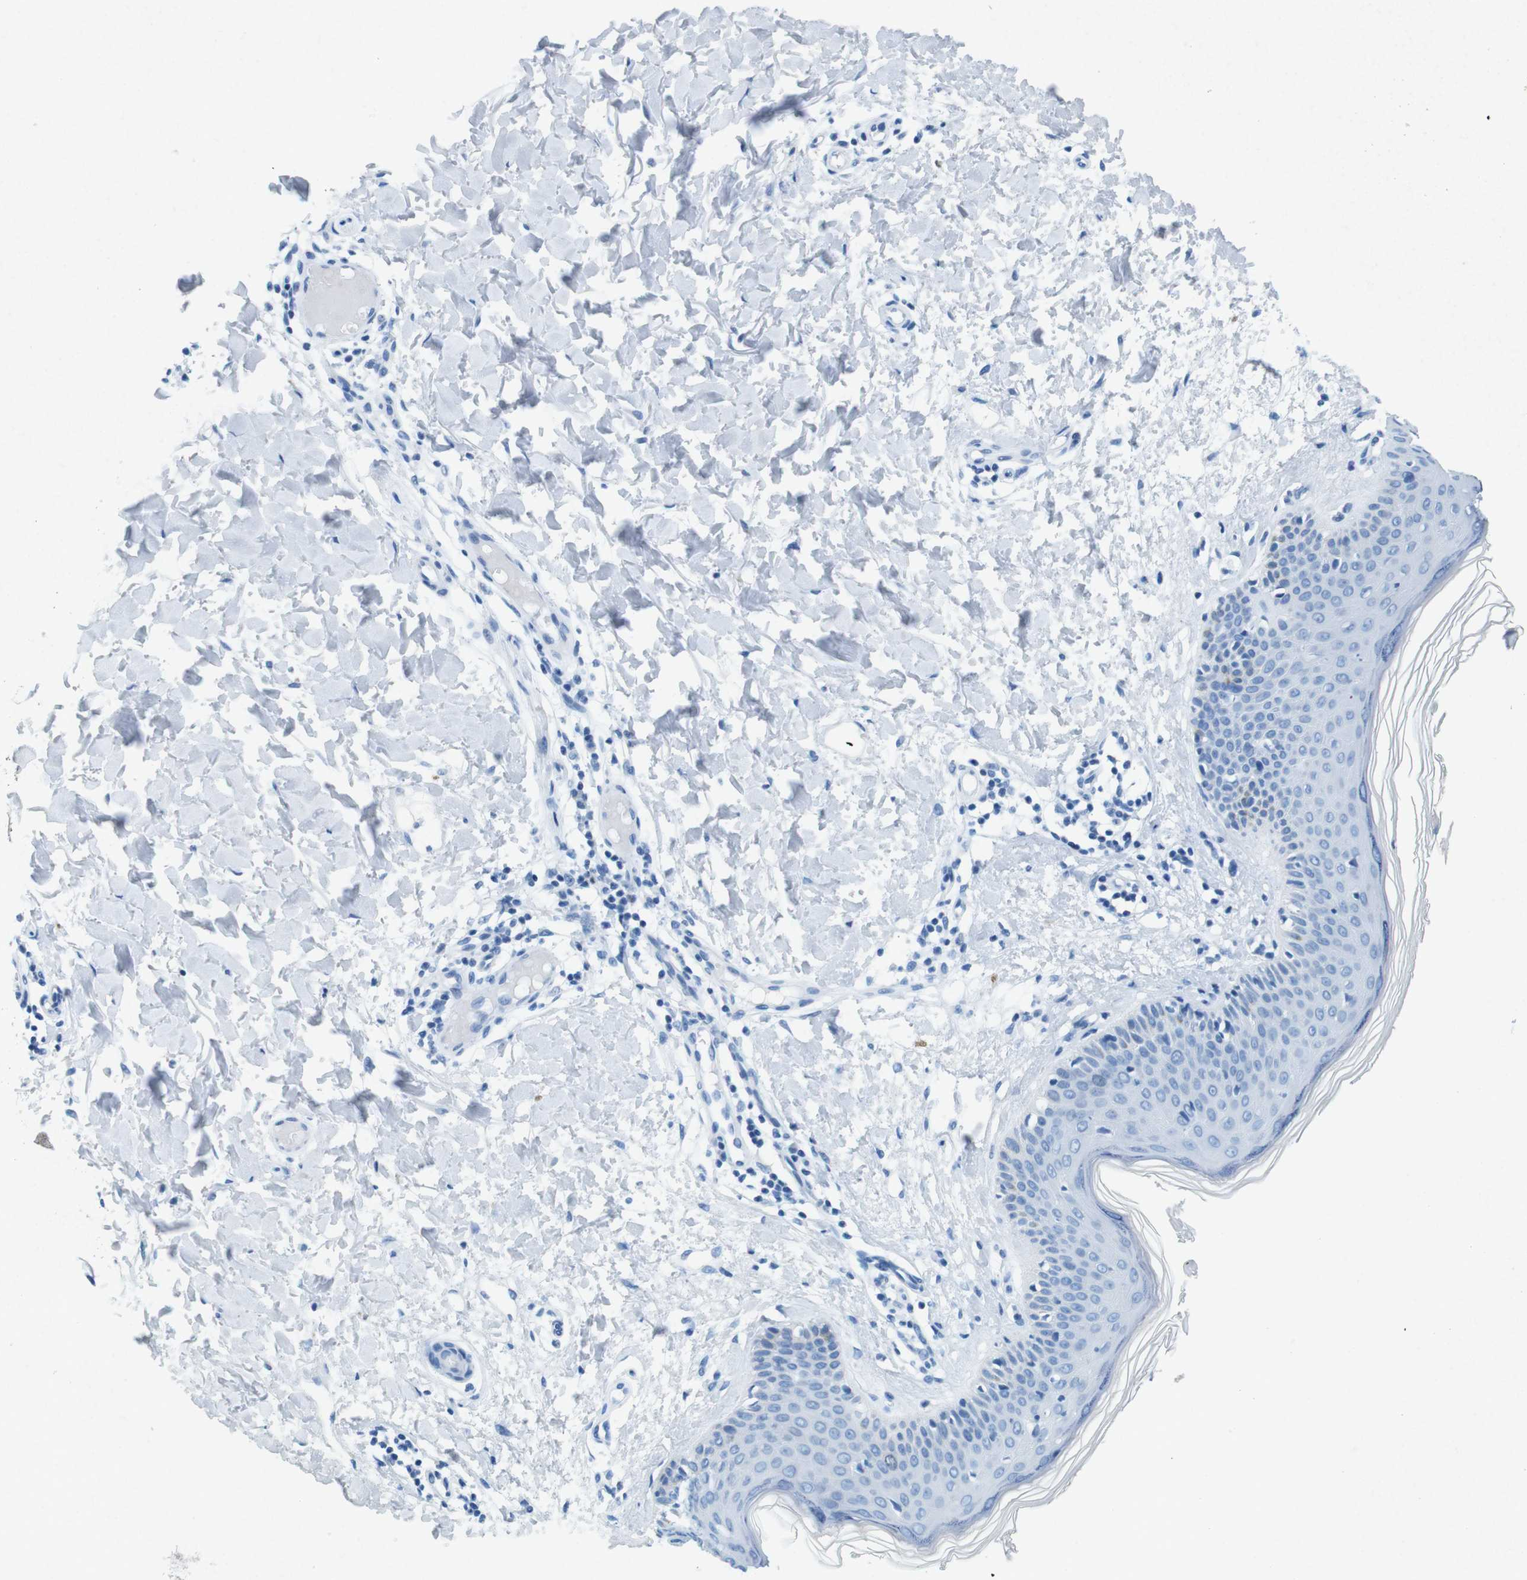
{"staining": {"intensity": "negative", "quantity": "none", "location": "none"}, "tissue": "skin", "cell_type": "Fibroblasts", "image_type": "normal", "snomed": [{"axis": "morphology", "description": "Normal tissue, NOS"}, {"axis": "topography", "description": "Skin"}], "caption": "Fibroblasts are negative for protein expression in unremarkable human skin. (Brightfield microscopy of DAB (3,3'-diaminobenzidine) IHC at high magnification).", "gene": "CTAG1B", "patient": {"sex": "female", "age": 56}}